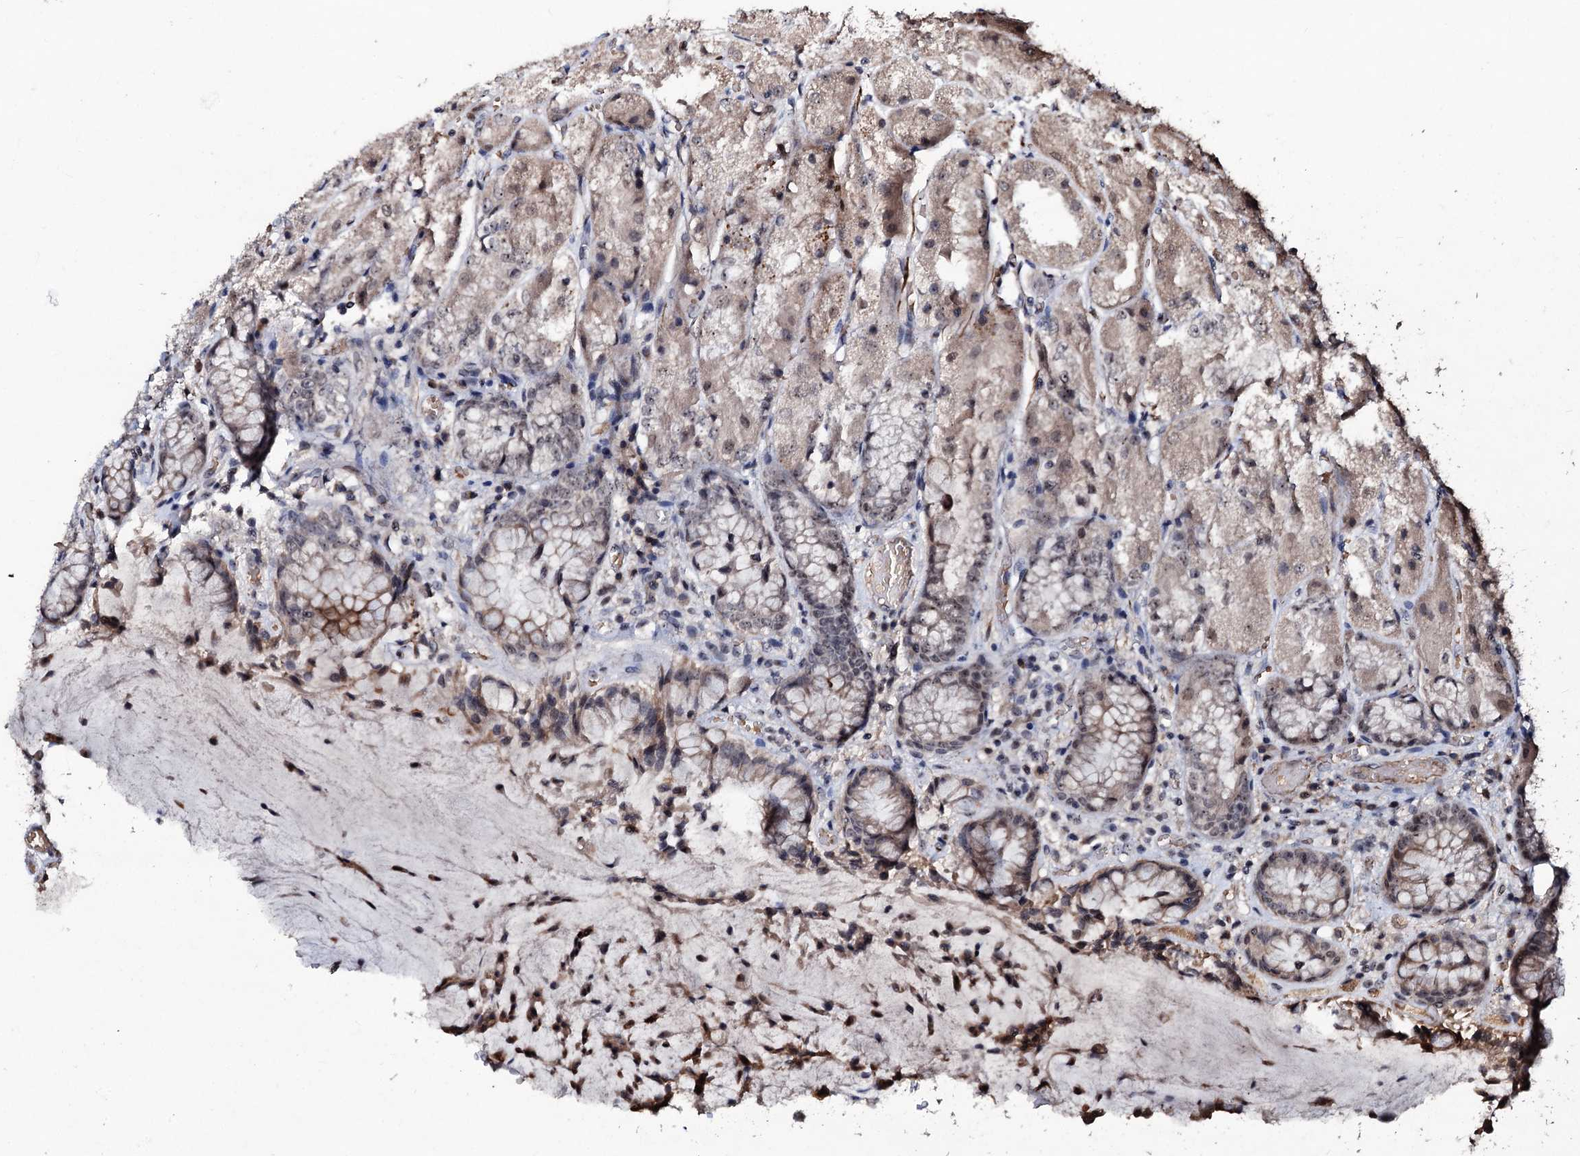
{"staining": {"intensity": "weak", "quantity": ">75%", "location": "cytoplasmic/membranous"}, "tissue": "stomach", "cell_type": "Glandular cells", "image_type": "normal", "snomed": [{"axis": "morphology", "description": "Normal tissue, NOS"}, {"axis": "topography", "description": "Stomach, upper"}], "caption": "The immunohistochemical stain shows weak cytoplasmic/membranous expression in glandular cells of normal stomach. (Brightfield microscopy of DAB IHC at high magnification).", "gene": "SUPT7L", "patient": {"sex": "male", "age": 72}}